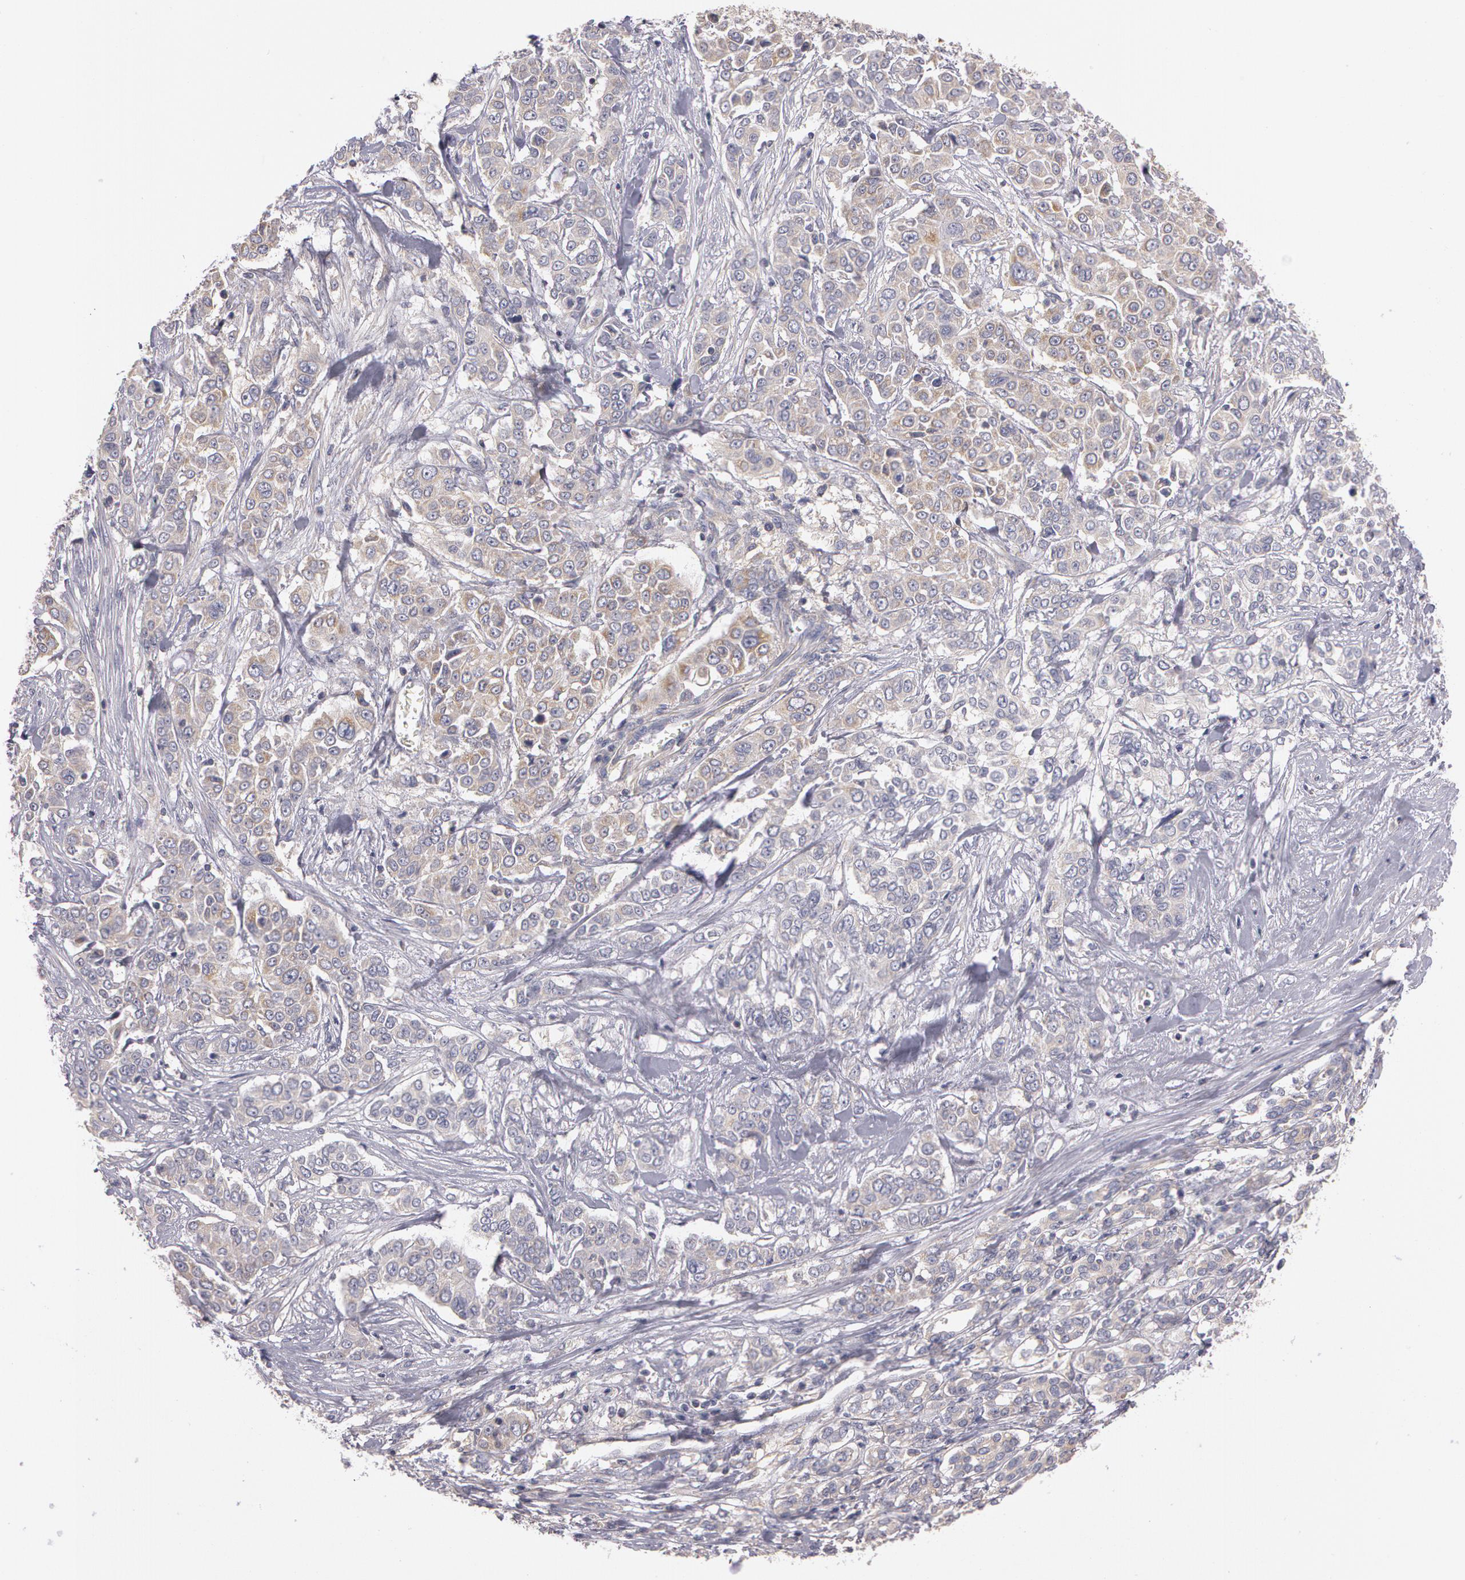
{"staining": {"intensity": "weak", "quantity": "<25%", "location": "cytoplasmic/membranous"}, "tissue": "pancreatic cancer", "cell_type": "Tumor cells", "image_type": "cancer", "snomed": [{"axis": "morphology", "description": "Adenocarcinoma, NOS"}, {"axis": "topography", "description": "Pancreas"}], "caption": "Histopathology image shows no significant protein expression in tumor cells of pancreatic cancer. (Stains: DAB (3,3'-diaminobenzidine) immunohistochemistry (IHC) with hematoxylin counter stain, Microscopy: brightfield microscopy at high magnification).", "gene": "NEK9", "patient": {"sex": "female", "age": 52}}